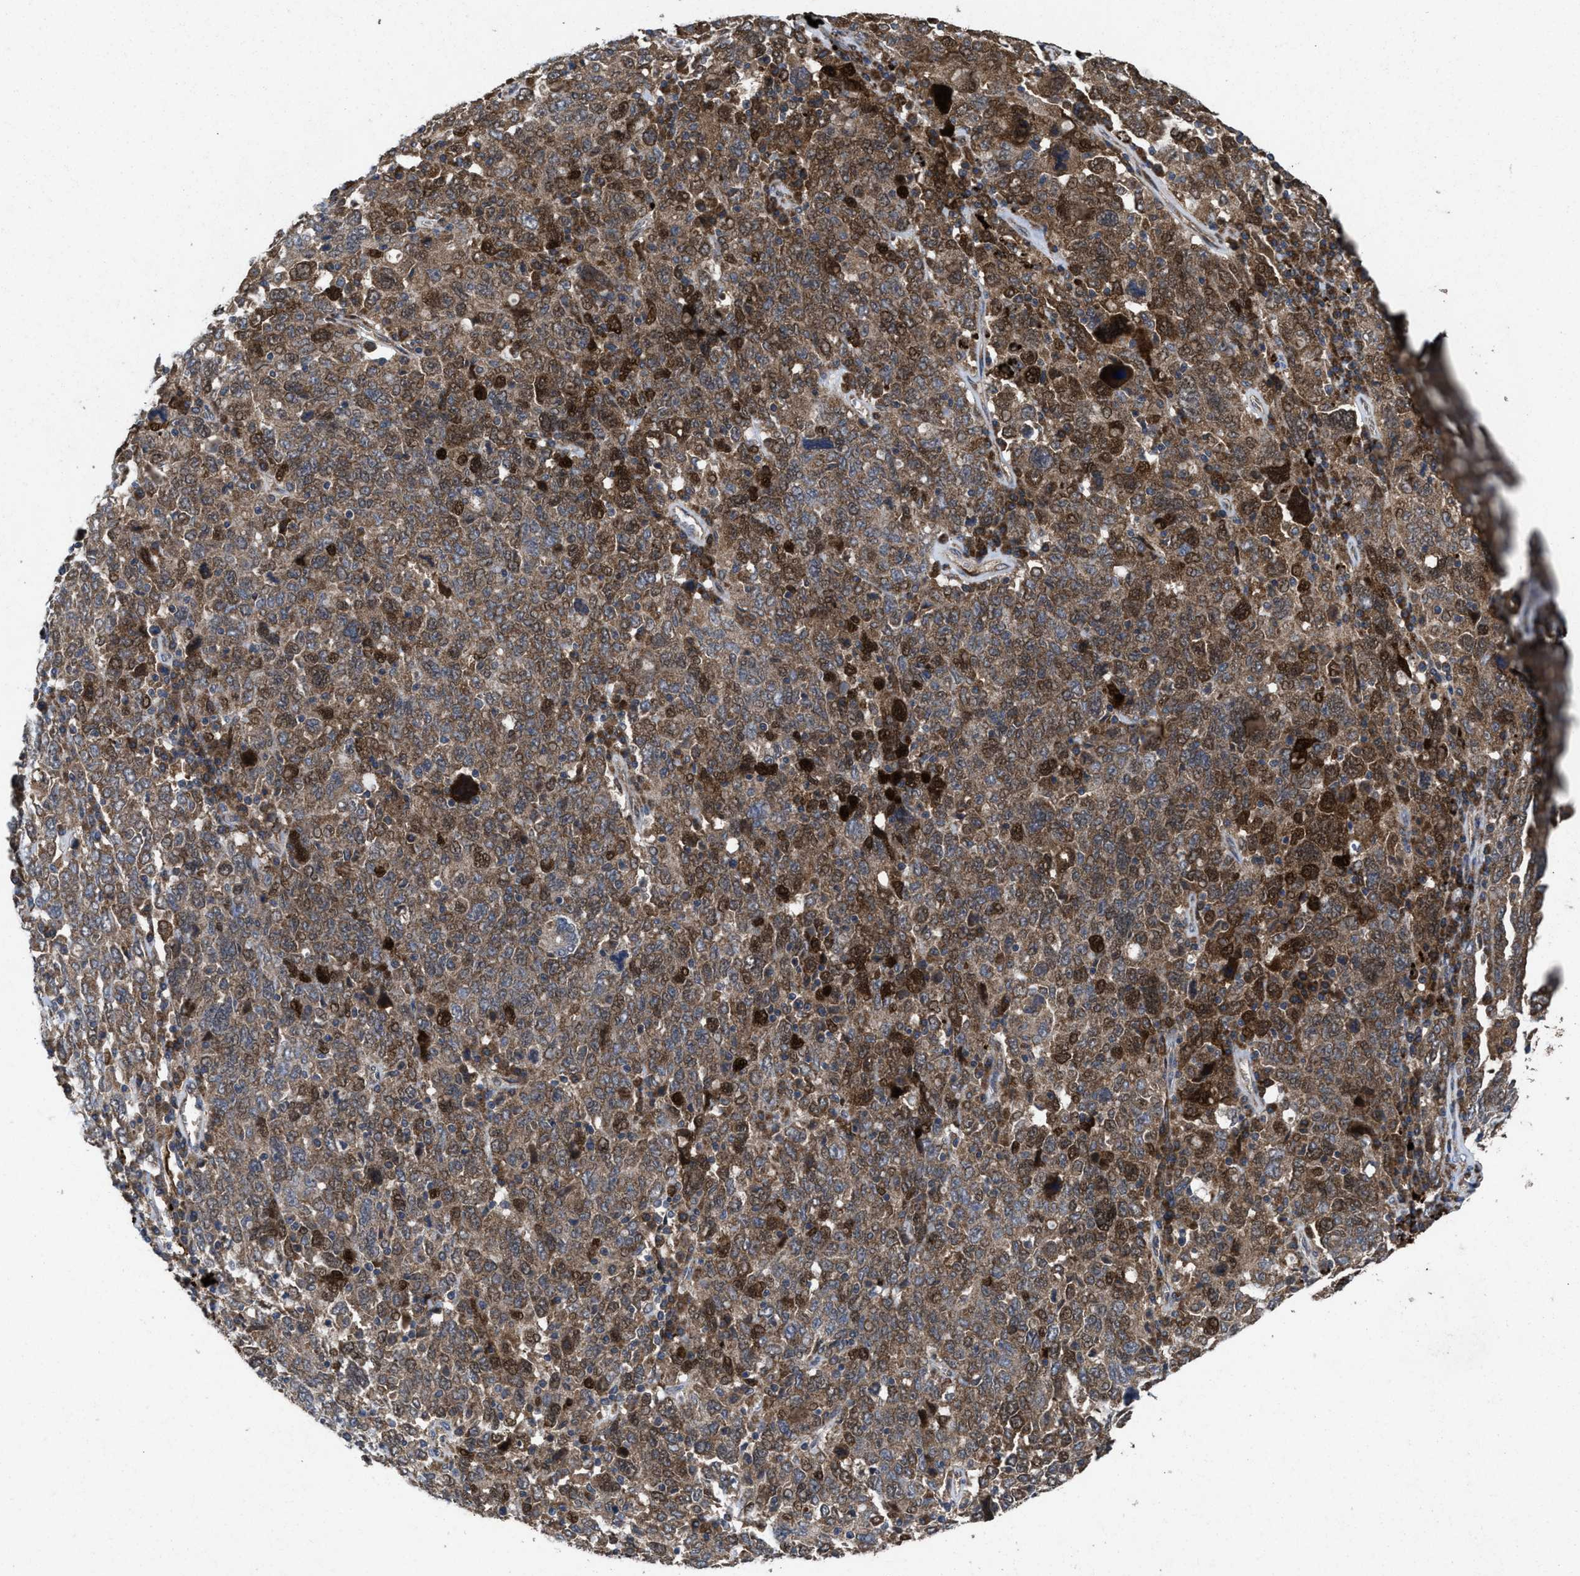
{"staining": {"intensity": "moderate", "quantity": ">75%", "location": "cytoplasmic/membranous,nuclear"}, "tissue": "ovarian cancer", "cell_type": "Tumor cells", "image_type": "cancer", "snomed": [{"axis": "morphology", "description": "Carcinoma, endometroid"}, {"axis": "topography", "description": "Ovary"}], "caption": "DAB (3,3'-diaminobenzidine) immunohistochemical staining of human ovarian endometroid carcinoma shows moderate cytoplasmic/membranous and nuclear protein positivity in about >75% of tumor cells.", "gene": "MSI2", "patient": {"sex": "female", "age": 62}}